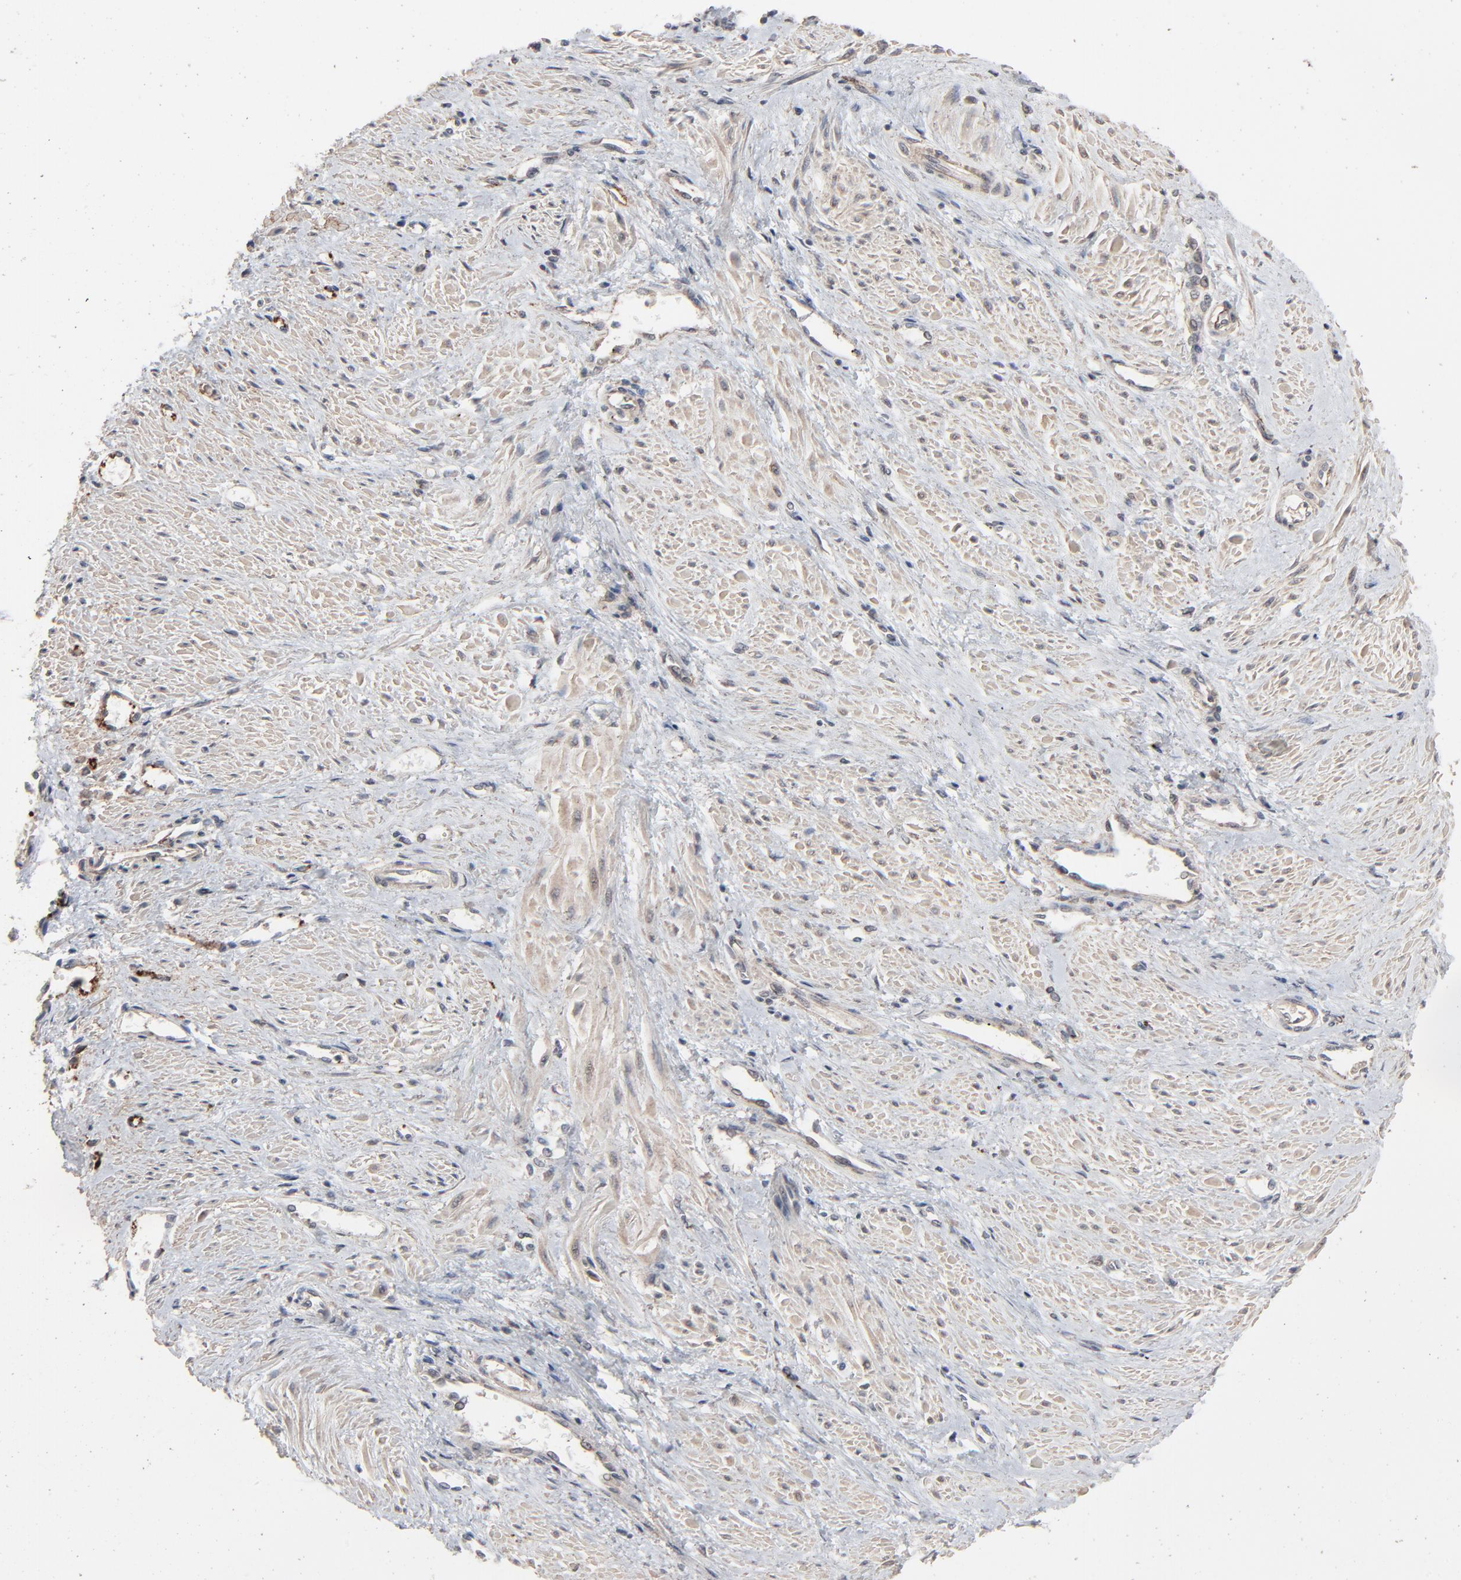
{"staining": {"intensity": "weak", "quantity": ">75%", "location": "cytoplasmic/membranous"}, "tissue": "smooth muscle", "cell_type": "Smooth muscle cells", "image_type": "normal", "snomed": [{"axis": "morphology", "description": "Normal tissue, NOS"}, {"axis": "topography", "description": "Smooth muscle"}, {"axis": "topography", "description": "Uterus"}], "caption": "Immunohistochemical staining of benign human smooth muscle displays >75% levels of weak cytoplasmic/membranous protein positivity in about >75% of smooth muscle cells.", "gene": "JAM3", "patient": {"sex": "female", "age": 39}}